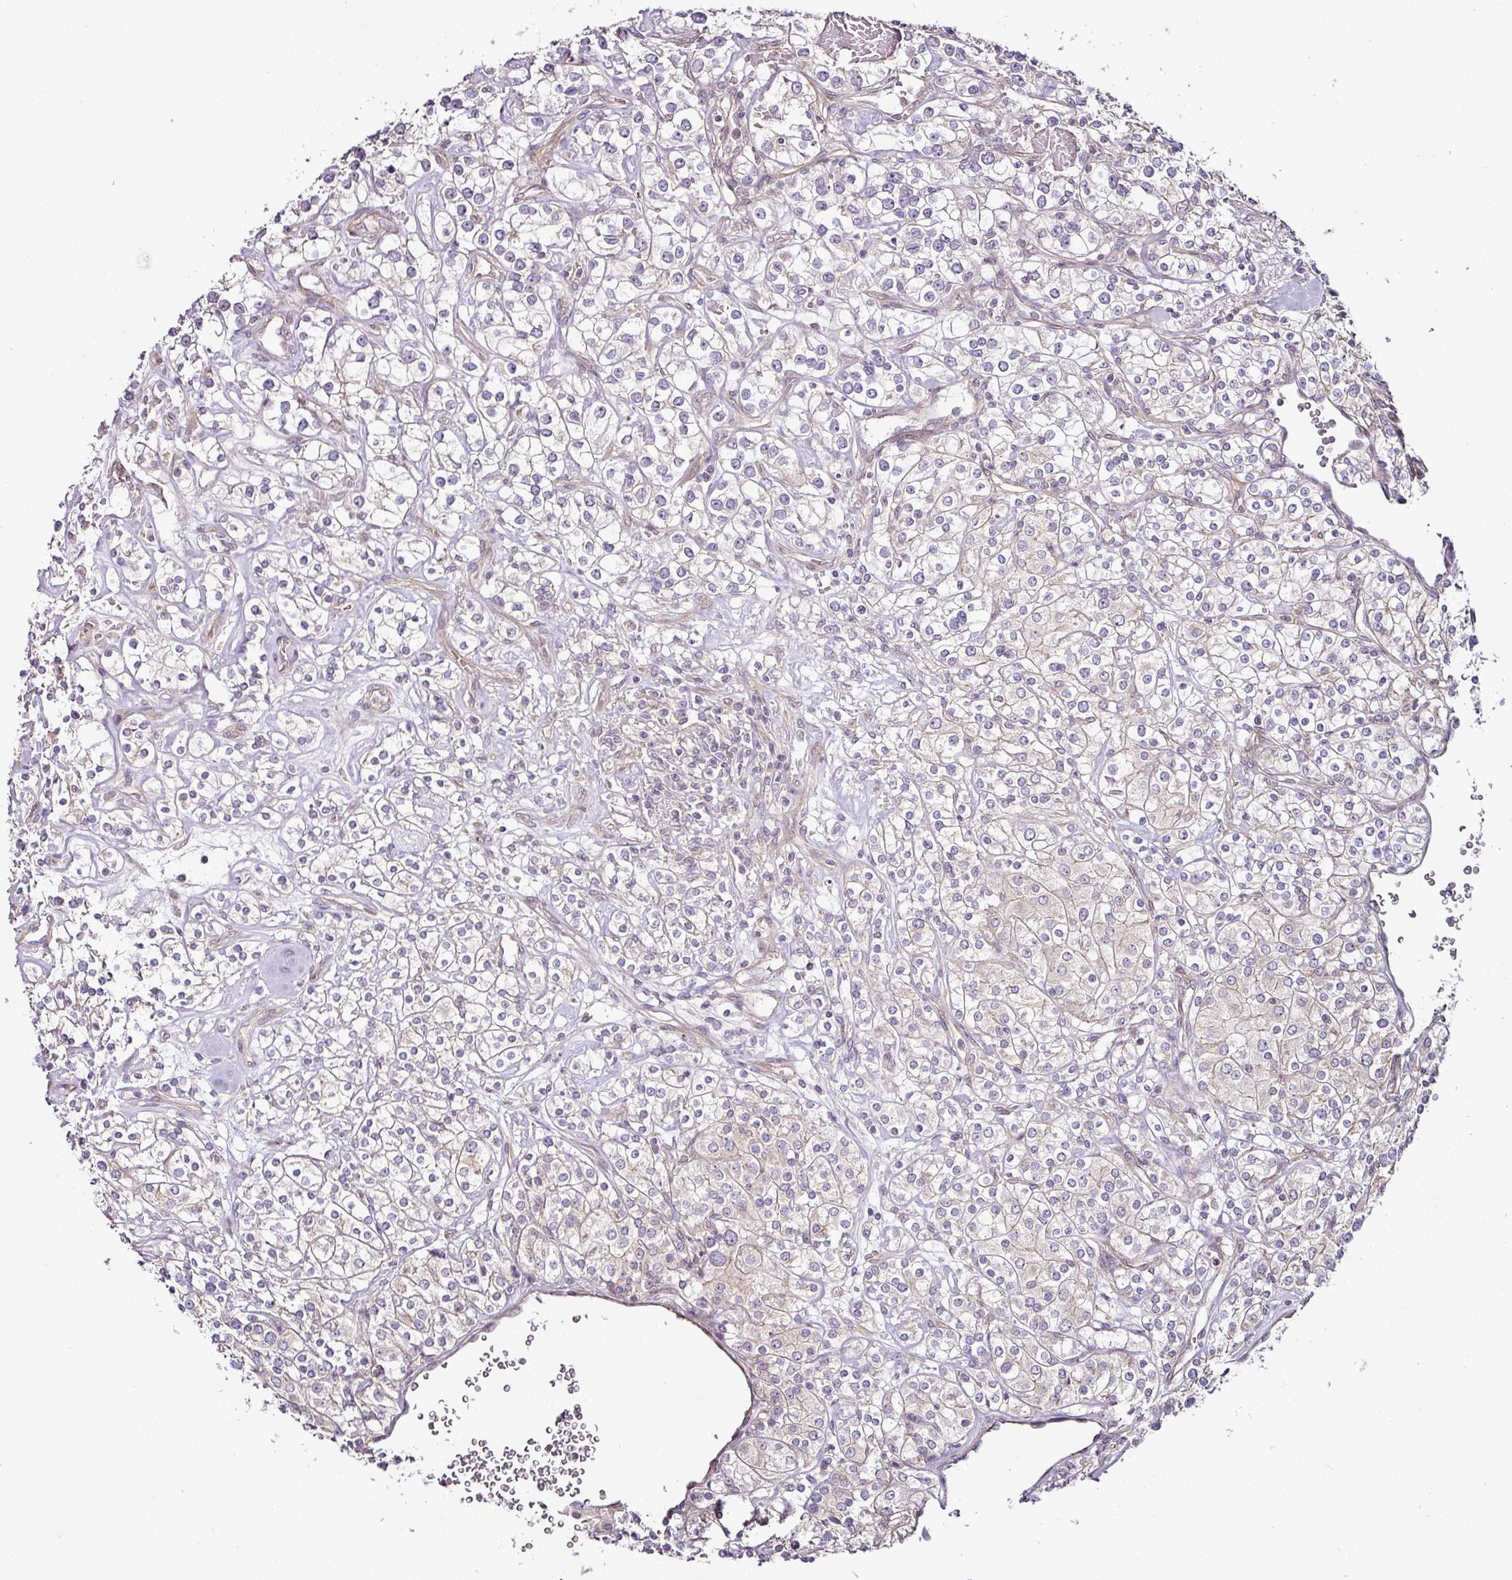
{"staining": {"intensity": "negative", "quantity": "none", "location": "none"}, "tissue": "renal cancer", "cell_type": "Tumor cells", "image_type": "cancer", "snomed": [{"axis": "morphology", "description": "Adenocarcinoma, NOS"}, {"axis": "topography", "description": "Kidney"}], "caption": "The immunohistochemistry histopathology image has no significant staining in tumor cells of renal cancer tissue.", "gene": "DCAF13", "patient": {"sex": "male", "age": 77}}